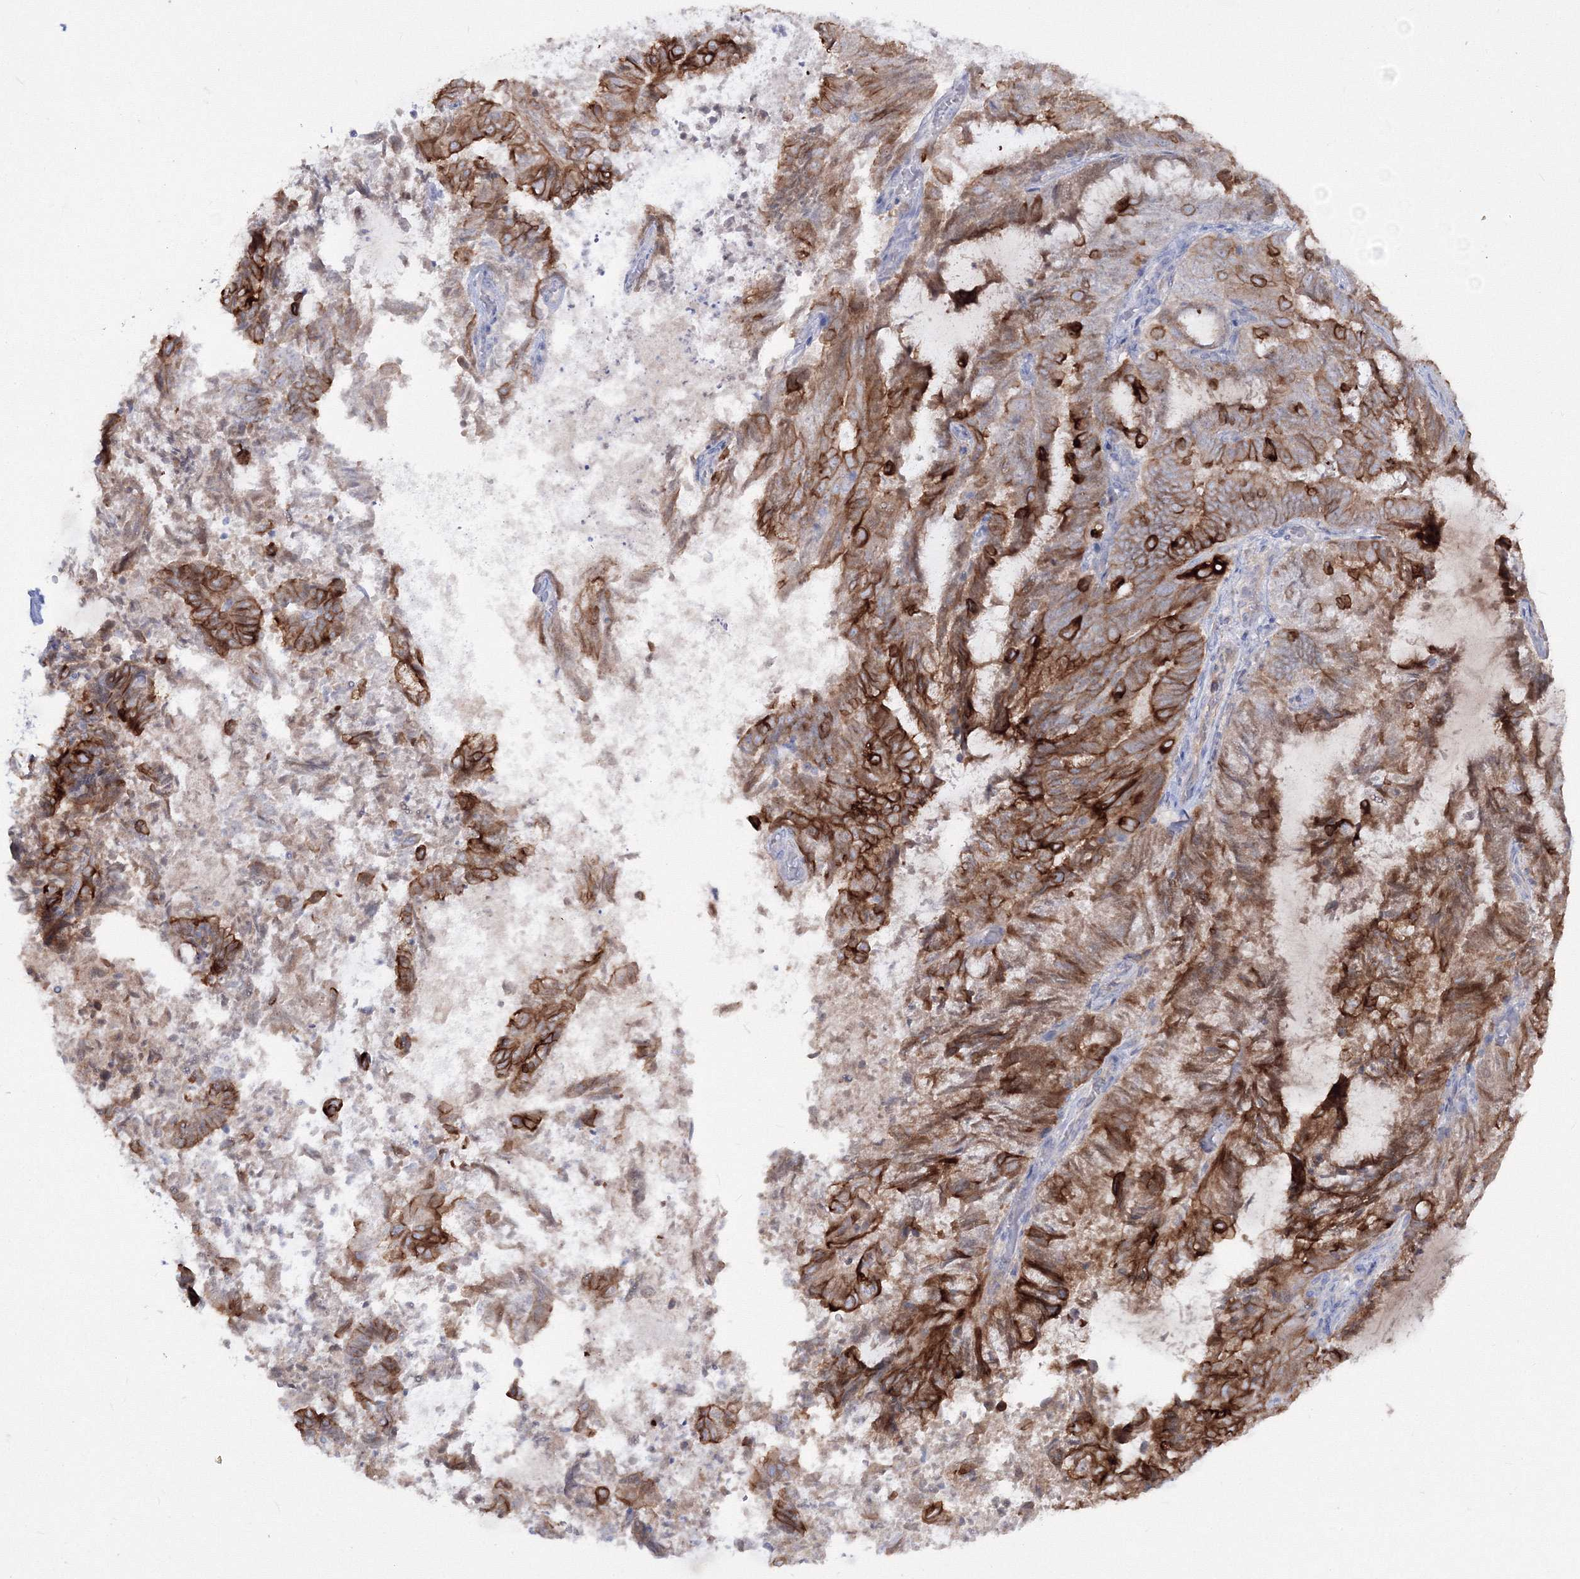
{"staining": {"intensity": "strong", "quantity": ">75%", "location": "cytoplasmic/membranous"}, "tissue": "endometrial cancer", "cell_type": "Tumor cells", "image_type": "cancer", "snomed": [{"axis": "morphology", "description": "Adenocarcinoma, NOS"}, {"axis": "topography", "description": "Endometrium"}], "caption": "Immunohistochemical staining of human endometrial adenocarcinoma shows strong cytoplasmic/membranous protein positivity in about >75% of tumor cells. Using DAB (brown) and hematoxylin (blue) stains, captured at high magnification using brightfield microscopy.", "gene": "TMEM139", "patient": {"sex": "female", "age": 80}}